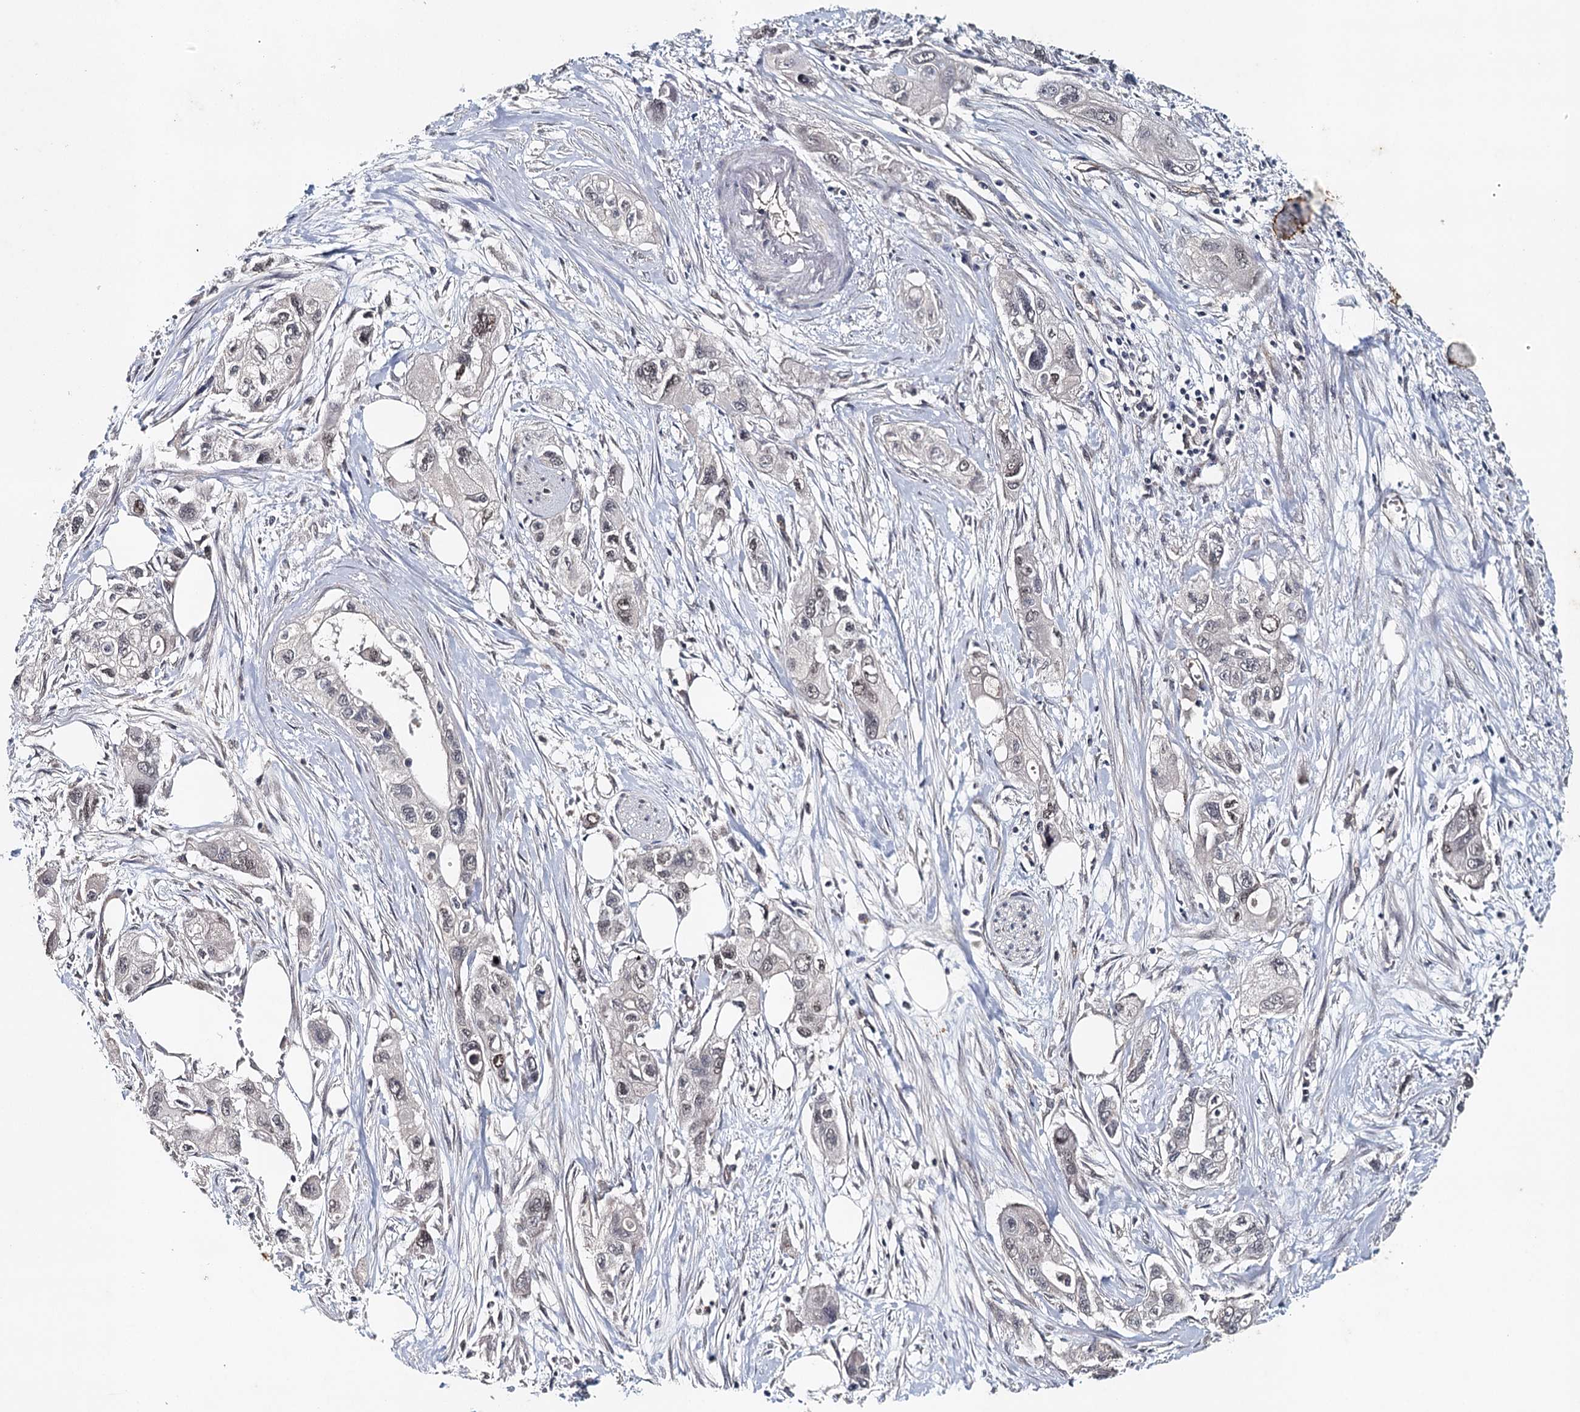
{"staining": {"intensity": "negative", "quantity": "none", "location": "none"}, "tissue": "pancreatic cancer", "cell_type": "Tumor cells", "image_type": "cancer", "snomed": [{"axis": "morphology", "description": "Adenocarcinoma, NOS"}, {"axis": "topography", "description": "Pancreas"}], "caption": "This is an immunohistochemistry histopathology image of pancreatic cancer. There is no staining in tumor cells.", "gene": "SYNPO", "patient": {"sex": "male", "age": 75}}